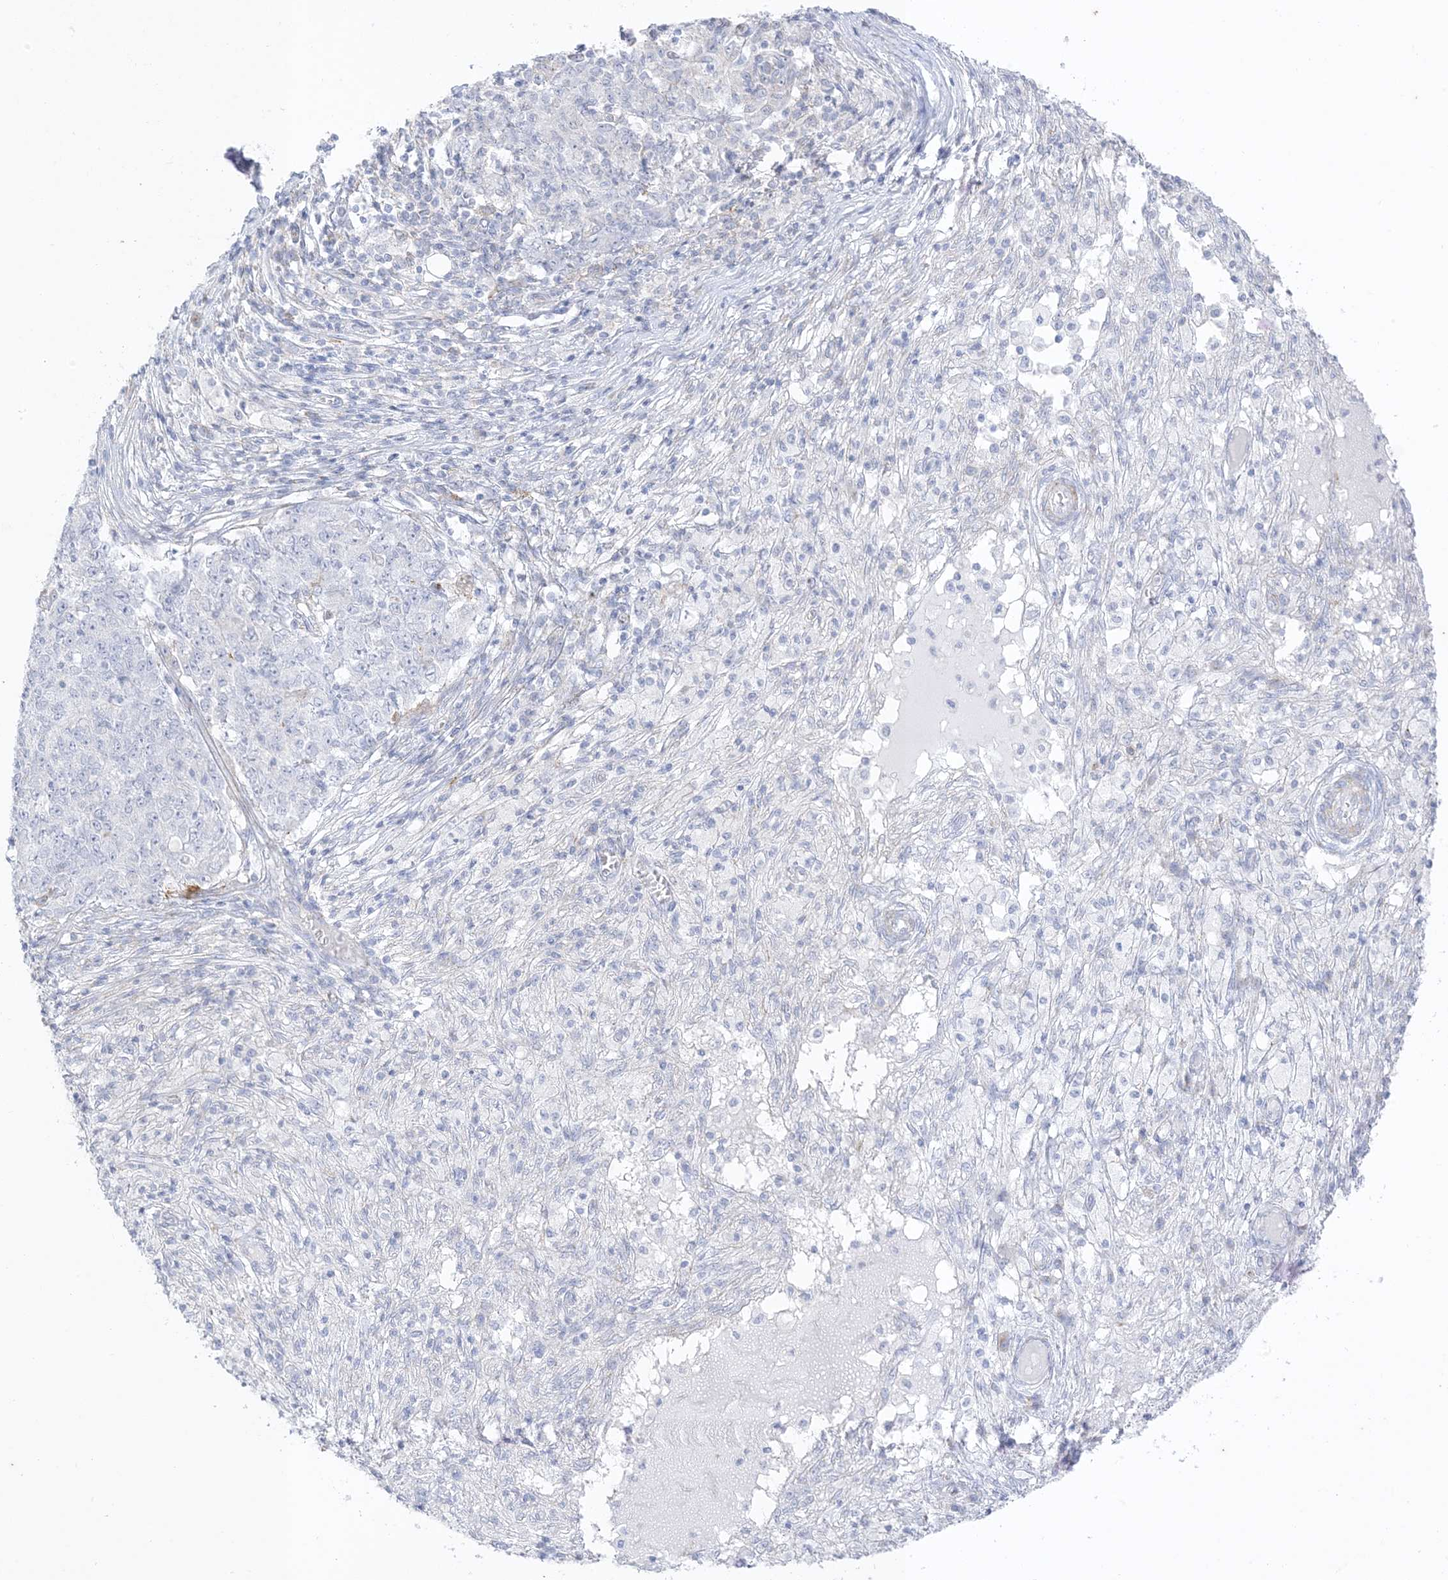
{"staining": {"intensity": "negative", "quantity": "none", "location": "none"}, "tissue": "ovarian cancer", "cell_type": "Tumor cells", "image_type": "cancer", "snomed": [{"axis": "morphology", "description": "Carcinoma, endometroid"}, {"axis": "topography", "description": "Ovary"}], "caption": "Immunohistochemistry (IHC) micrograph of neoplastic tissue: human ovarian cancer stained with DAB reveals no significant protein positivity in tumor cells.", "gene": "RAC1", "patient": {"sex": "female", "age": 42}}